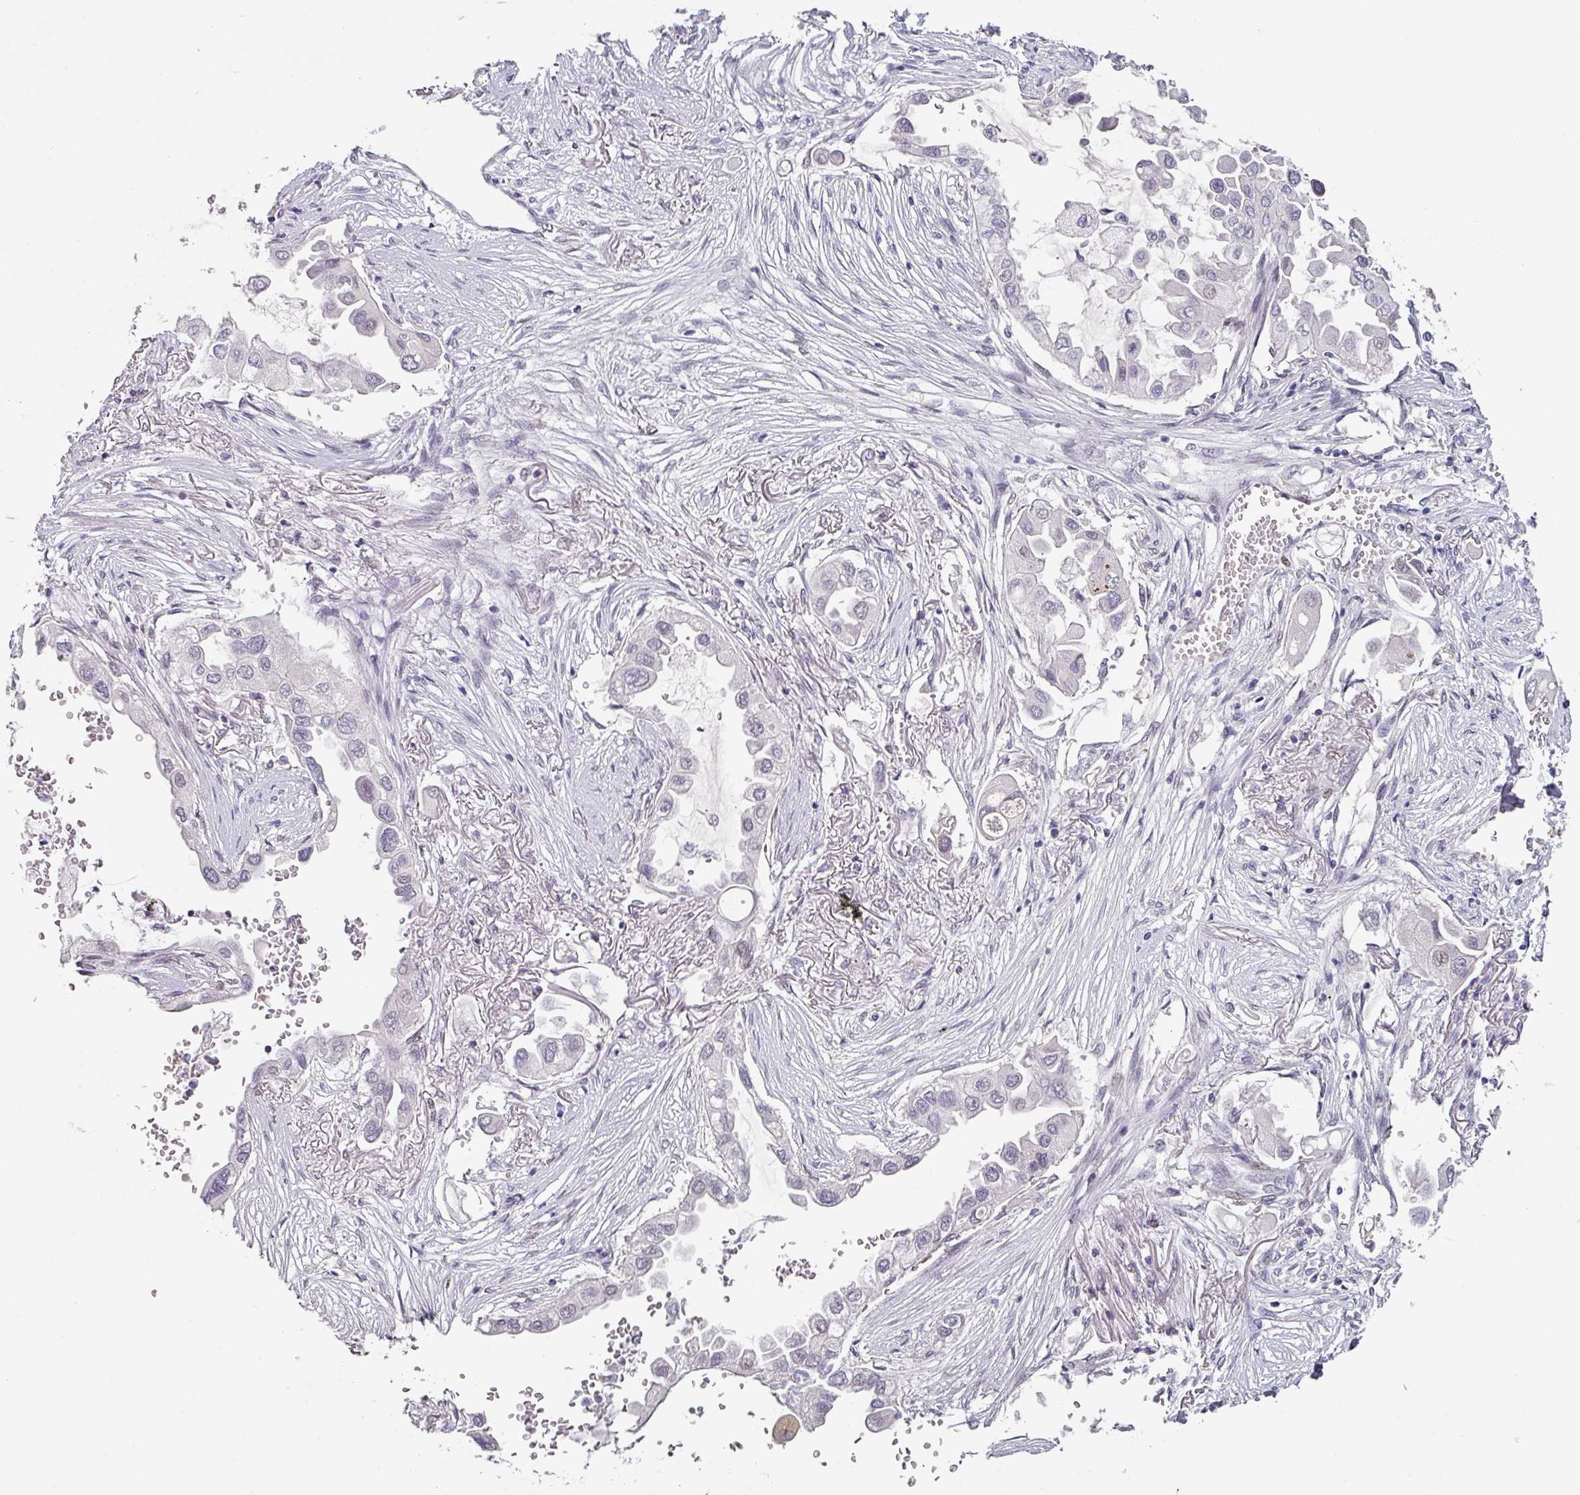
{"staining": {"intensity": "negative", "quantity": "none", "location": "none"}, "tissue": "lung cancer", "cell_type": "Tumor cells", "image_type": "cancer", "snomed": [{"axis": "morphology", "description": "Adenocarcinoma, NOS"}, {"axis": "topography", "description": "Lung"}], "caption": "This is an immunohistochemistry (IHC) histopathology image of lung adenocarcinoma. There is no expression in tumor cells.", "gene": "ELK1", "patient": {"sex": "female", "age": 76}}